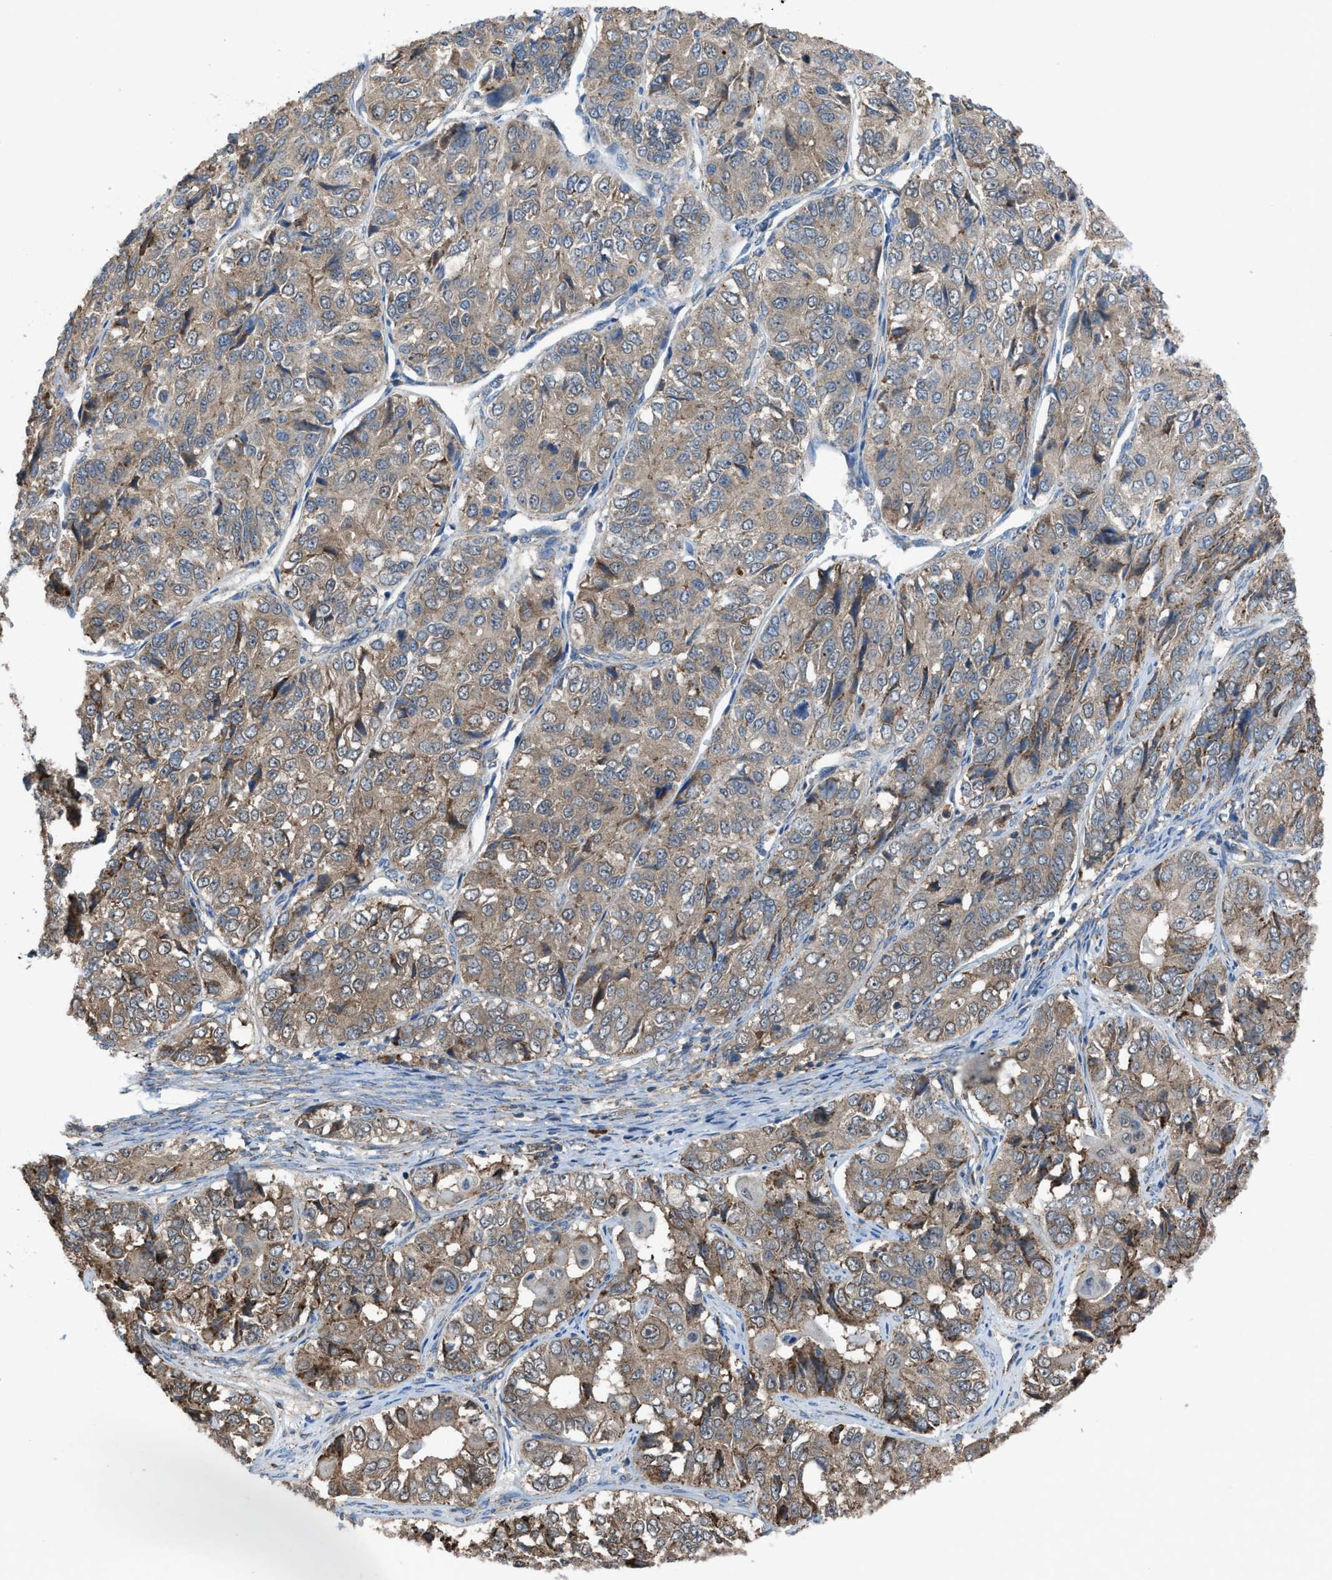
{"staining": {"intensity": "weak", "quantity": ">75%", "location": "cytoplasmic/membranous"}, "tissue": "ovarian cancer", "cell_type": "Tumor cells", "image_type": "cancer", "snomed": [{"axis": "morphology", "description": "Carcinoma, endometroid"}, {"axis": "topography", "description": "Ovary"}], "caption": "This histopathology image demonstrates IHC staining of endometroid carcinoma (ovarian), with low weak cytoplasmic/membranous expression in about >75% of tumor cells.", "gene": "PLAA", "patient": {"sex": "female", "age": 51}}